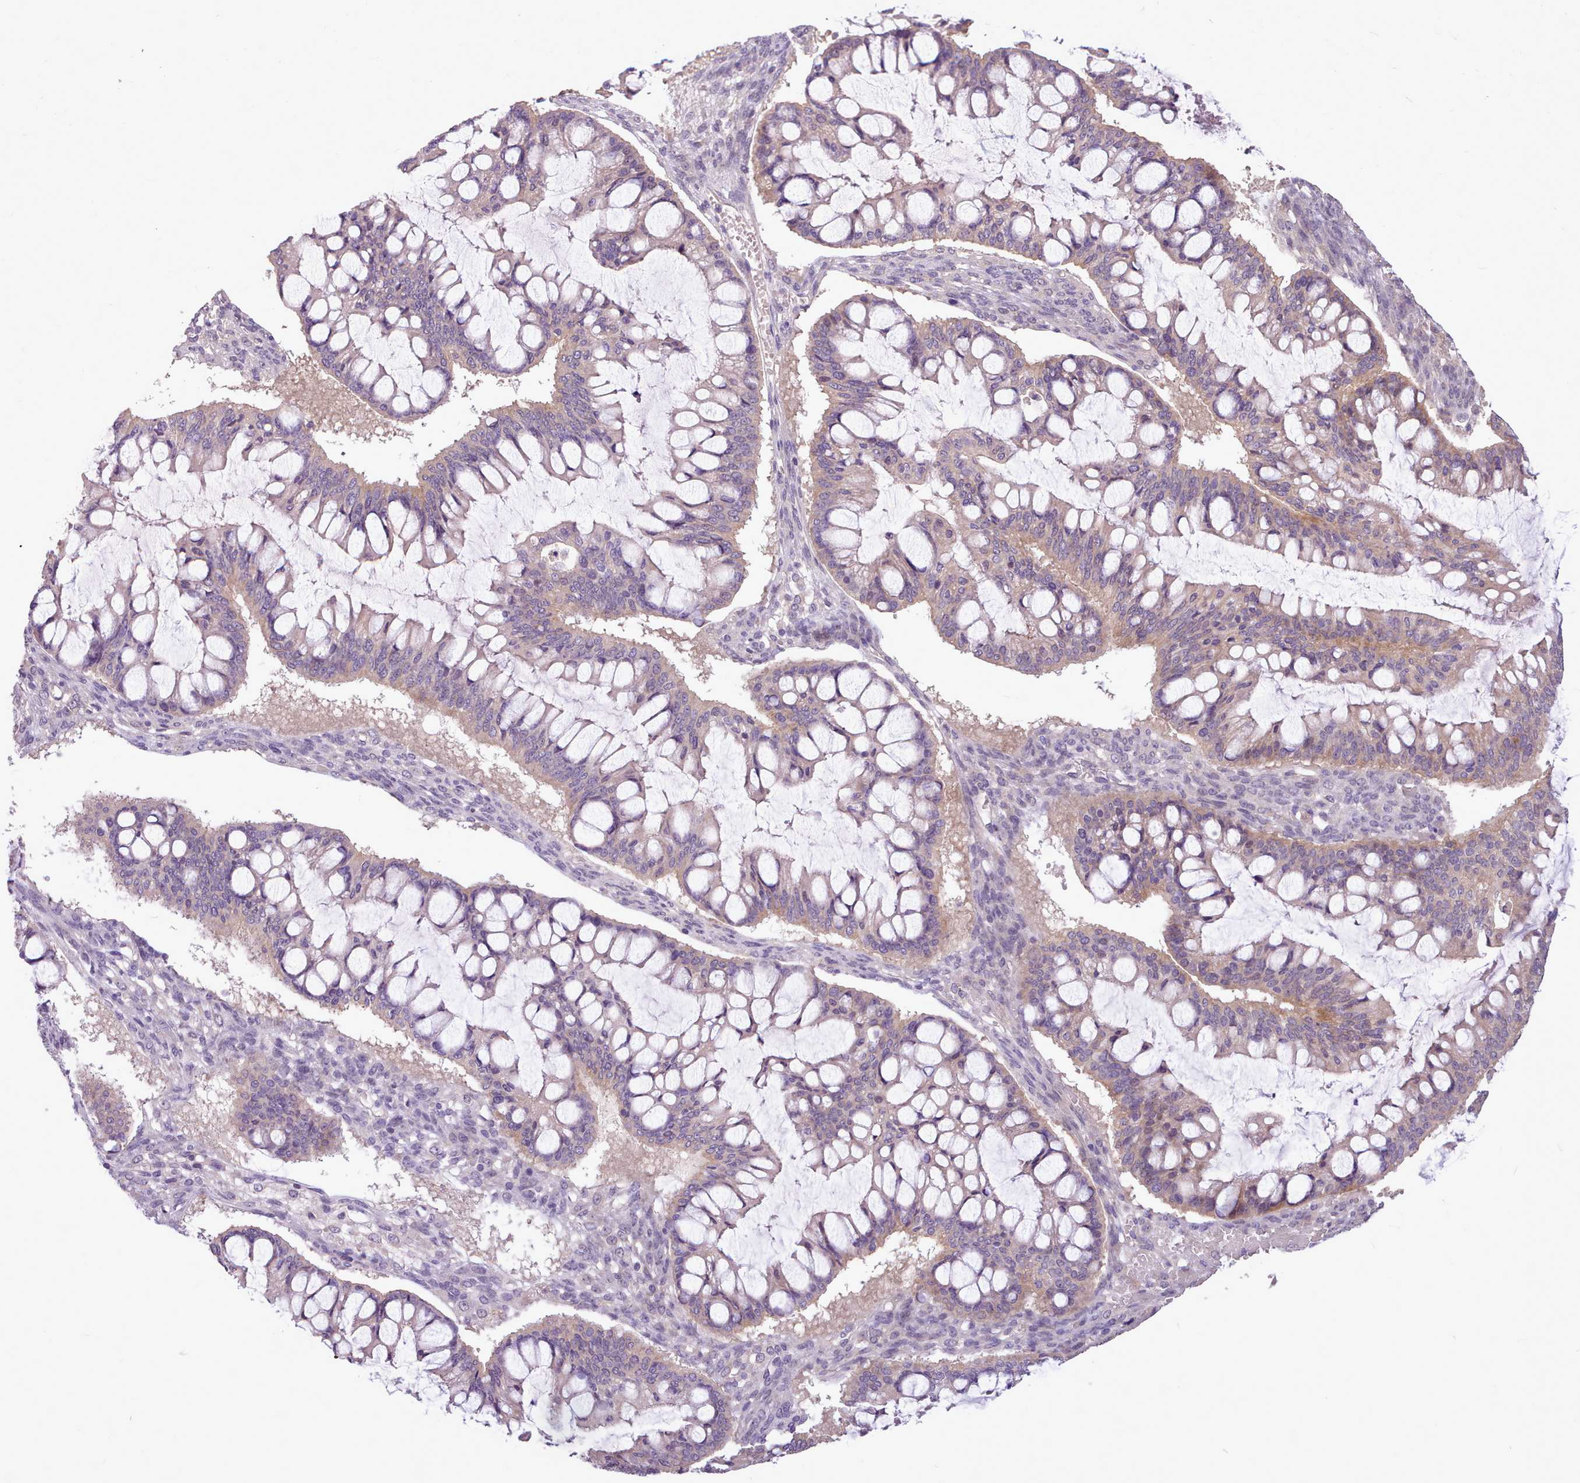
{"staining": {"intensity": "moderate", "quantity": "<25%", "location": "cytoplasmic/membranous,nuclear"}, "tissue": "ovarian cancer", "cell_type": "Tumor cells", "image_type": "cancer", "snomed": [{"axis": "morphology", "description": "Cystadenocarcinoma, mucinous, NOS"}, {"axis": "topography", "description": "Ovary"}], "caption": "Ovarian mucinous cystadenocarcinoma stained with DAB (3,3'-diaminobenzidine) immunohistochemistry displays low levels of moderate cytoplasmic/membranous and nuclear positivity in about <25% of tumor cells.", "gene": "ZNF607", "patient": {"sex": "female", "age": 73}}